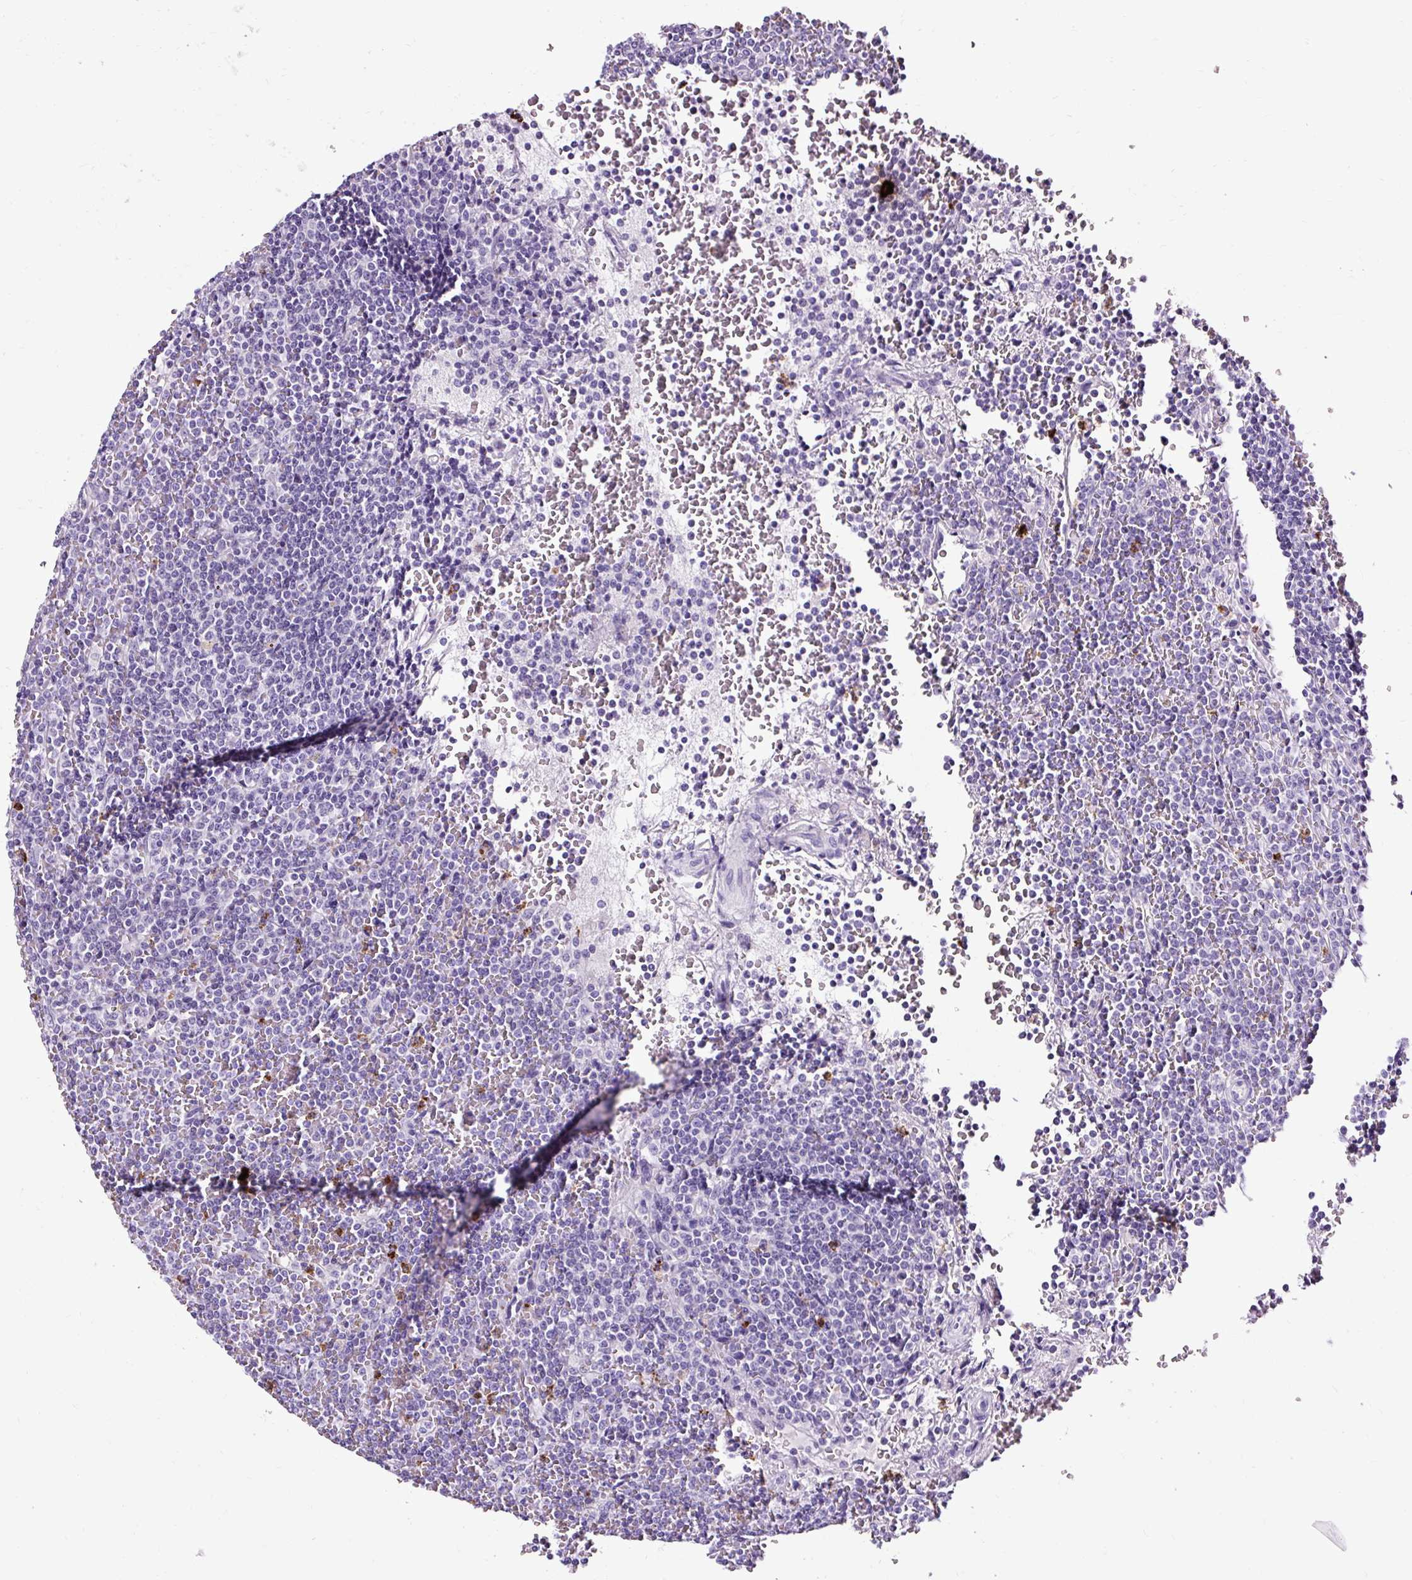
{"staining": {"intensity": "negative", "quantity": "none", "location": "none"}, "tissue": "lymphoma", "cell_type": "Tumor cells", "image_type": "cancer", "snomed": [{"axis": "morphology", "description": "Malignant lymphoma, non-Hodgkin's type, Low grade"}, {"axis": "topography", "description": "Spleen"}], "caption": "This photomicrograph is of lymphoma stained with immunohistochemistry (IHC) to label a protein in brown with the nuclei are counter-stained blue. There is no expression in tumor cells.", "gene": "SLC7A8", "patient": {"sex": "female", "age": 19}}